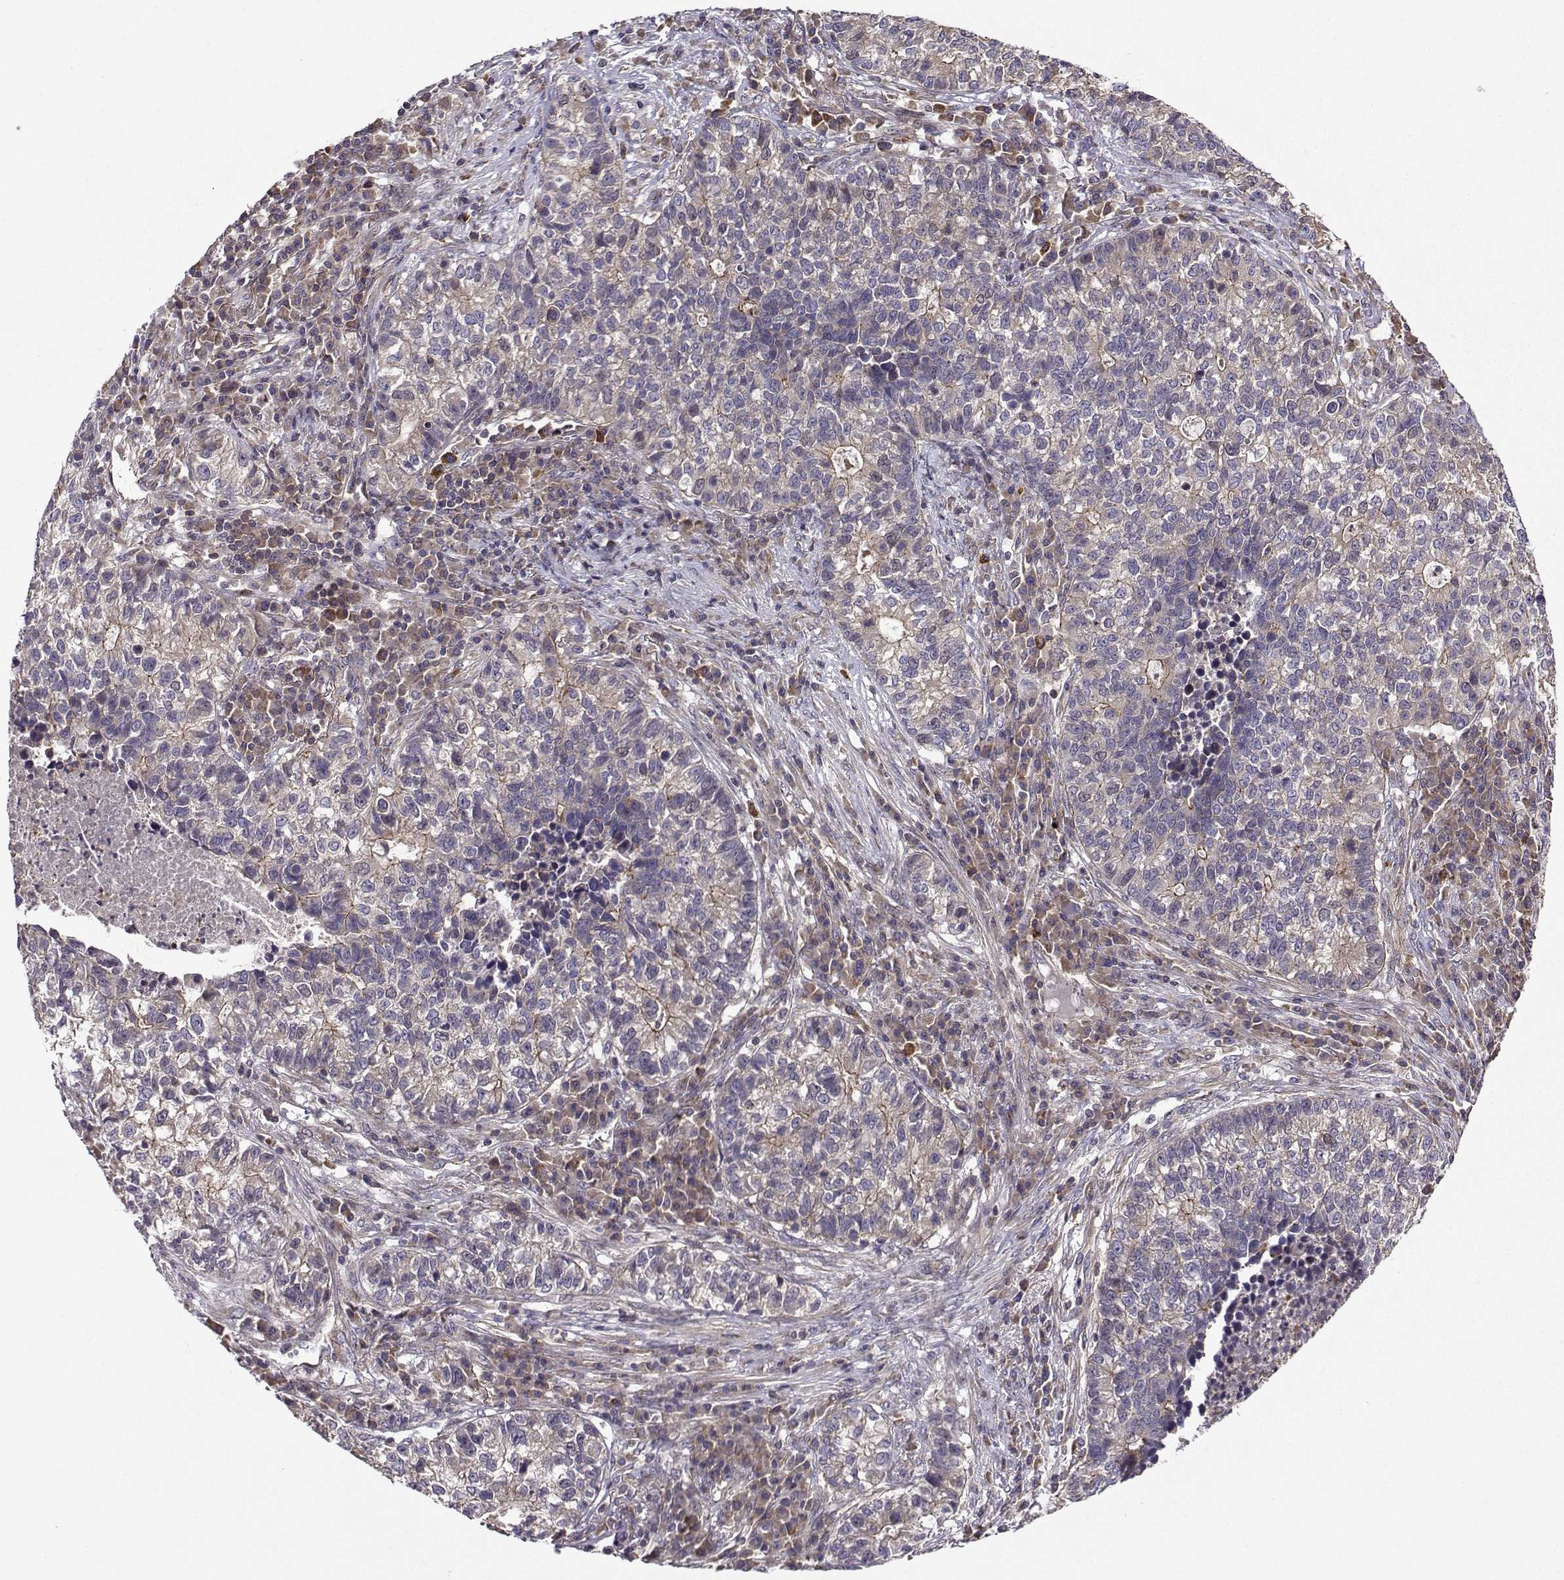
{"staining": {"intensity": "moderate", "quantity": "<25%", "location": "cytoplasmic/membranous"}, "tissue": "lung cancer", "cell_type": "Tumor cells", "image_type": "cancer", "snomed": [{"axis": "morphology", "description": "Adenocarcinoma, NOS"}, {"axis": "topography", "description": "Lung"}], "caption": "Immunohistochemical staining of human adenocarcinoma (lung) reveals low levels of moderate cytoplasmic/membranous staining in about <25% of tumor cells.", "gene": "ITGB8", "patient": {"sex": "male", "age": 57}}